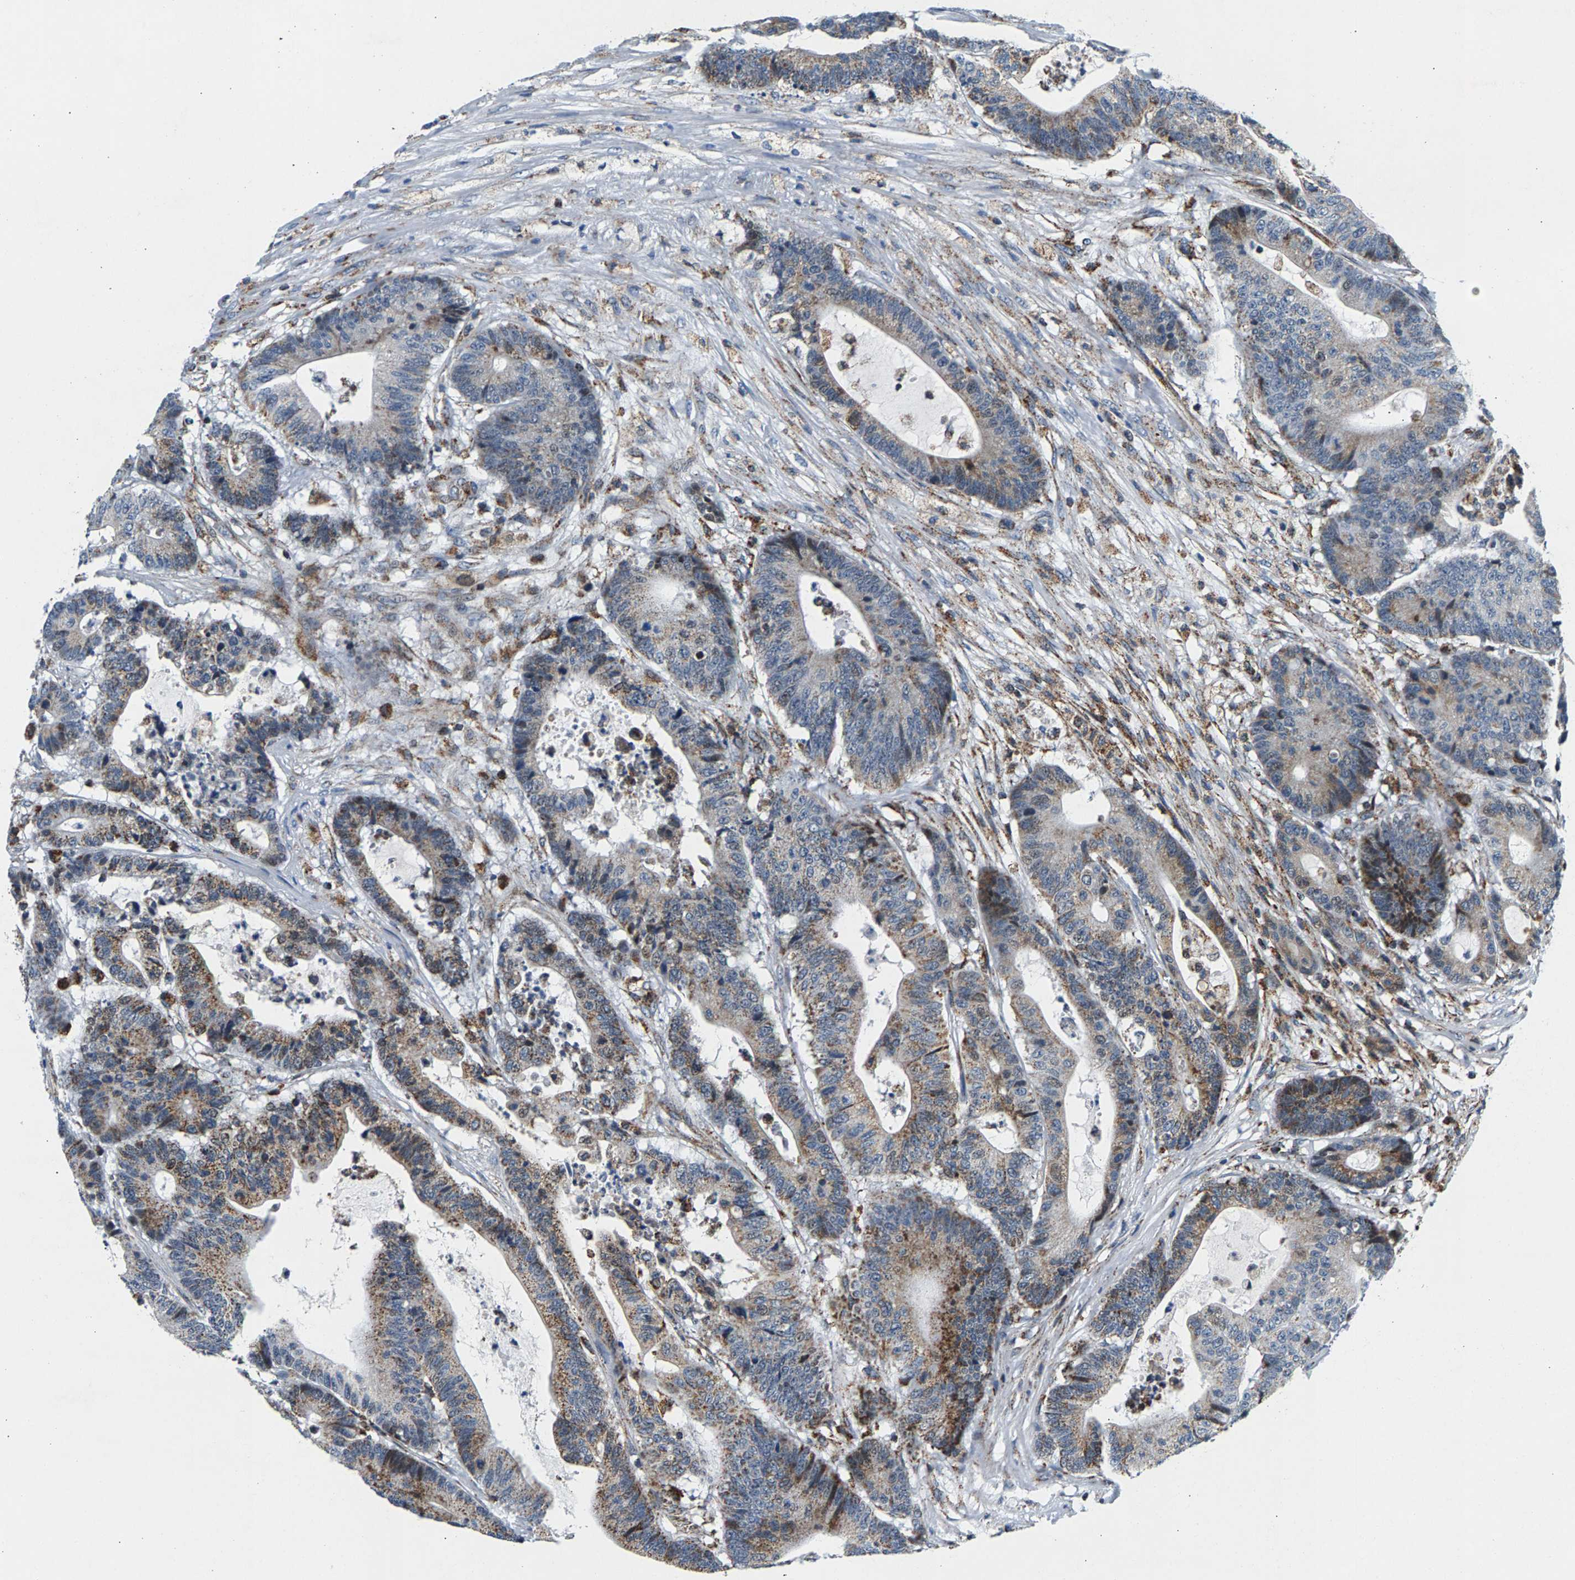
{"staining": {"intensity": "moderate", "quantity": "25%-75%", "location": "cytoplasmic/membranous"}, "tissue": "colorectal cancer", "cell_type": "Tumor cells", "image_type": "cancer", "snomed": [{"axis": "morphology", "description": "Adenocarcinoma, NOS"}, {"axis": "topography", "description": "Colon"}], "caption": "The histopathology image shows immunohistochemical staining of colorectal cancer (adenocarcinoma). There is moderate cytoplasmic/membranous positivity is present in about 25%-75% of tumor cells. Immunohistochemistry stains the protein of interest in brown and the nuclei are stained blue.", "gene": "PDE1A", "patient": {"sex": "female", "age": 84}}